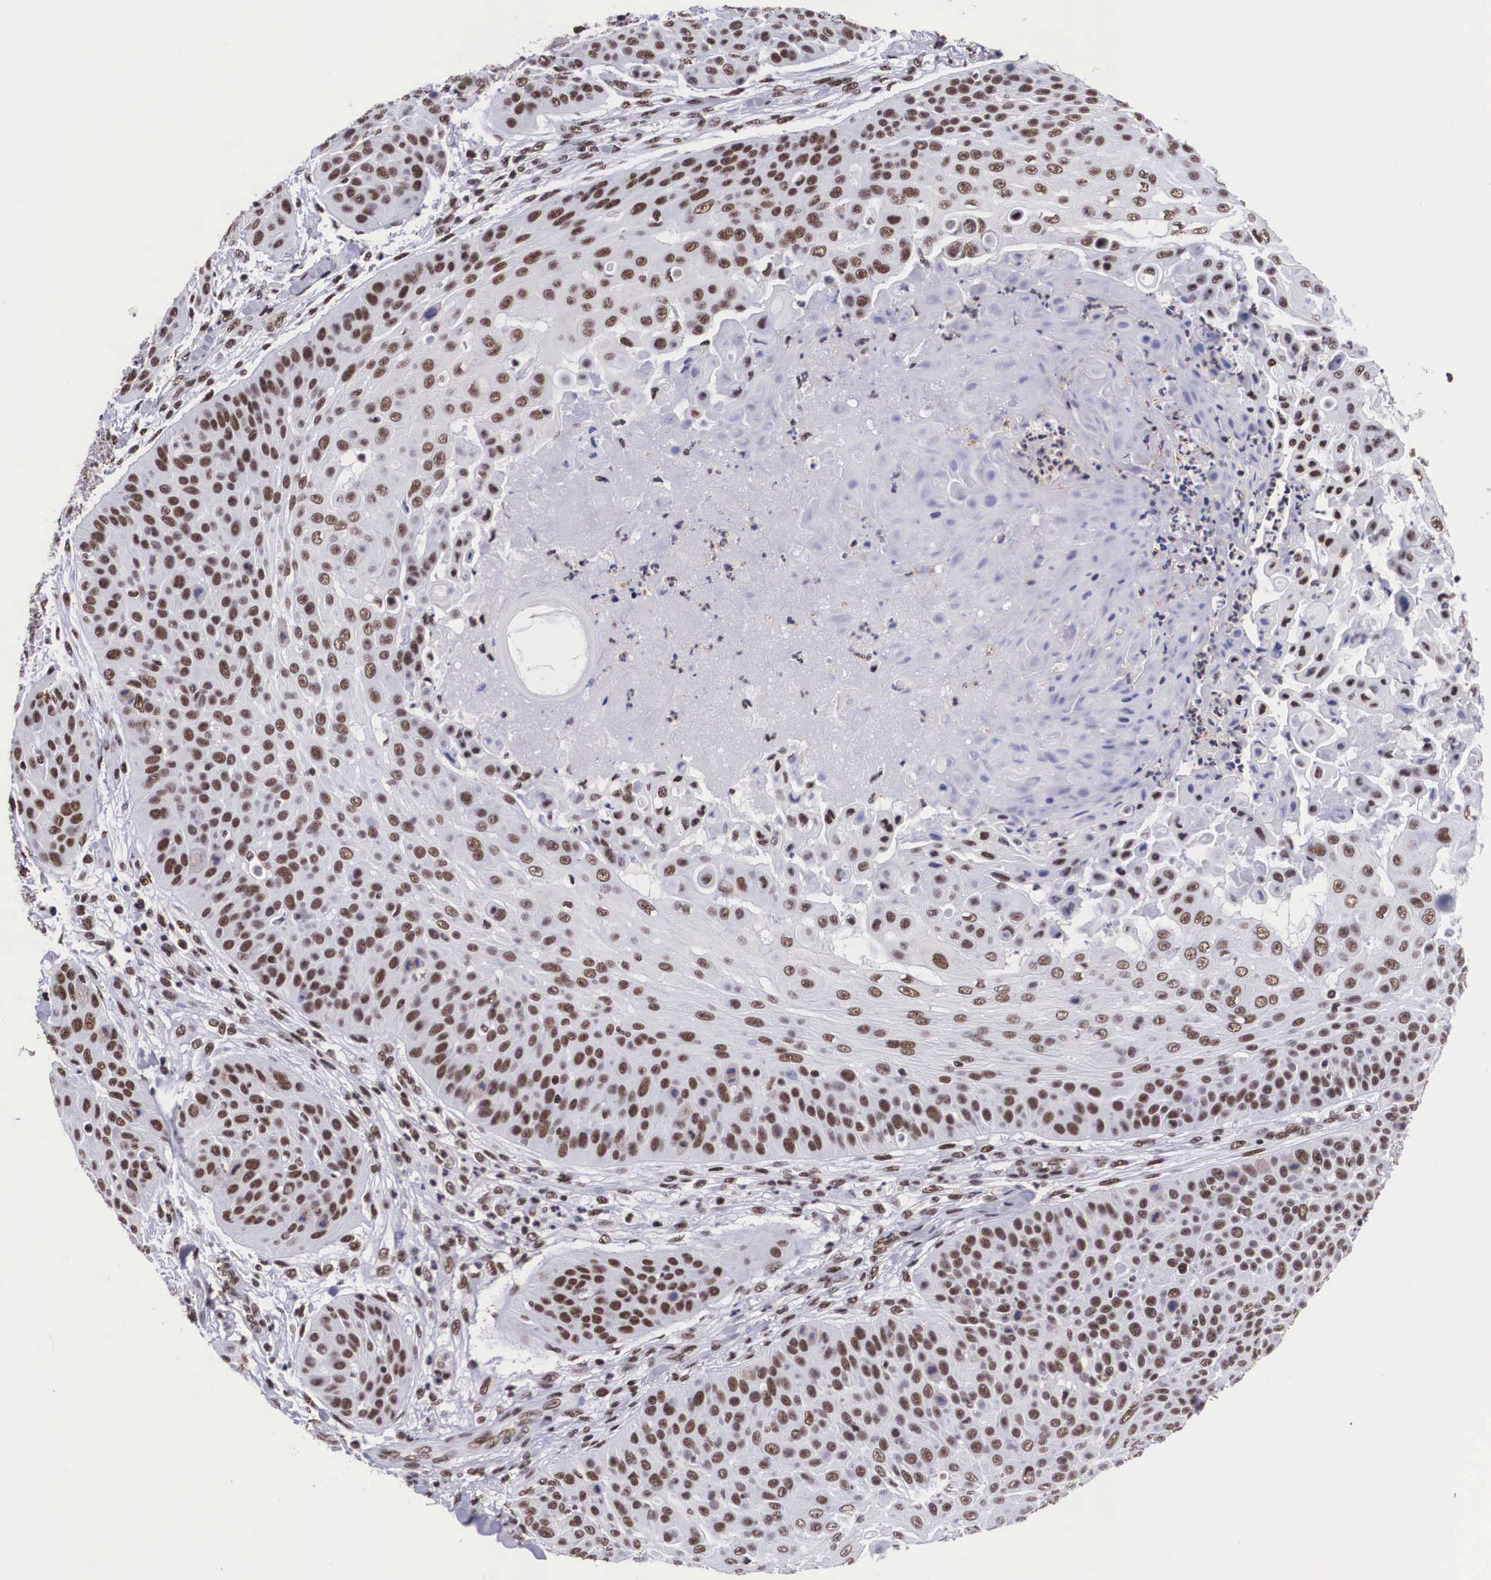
{"staining": {"intensity": "moderate", "quantity": ">75%", "location": "nuclear"}, "tissue": "skin cancer", "cell_type": "Tumor cells", "image_type": "cancer", "snomed": [{"axis": "morphology", "description": "Squamous cell carcinoma, NOS"}, {"axis": "topography", "description": "Skin"}], "caption": "Tumor cells reveal medium levels of moderate nuclear staining in approximately >75% of cells in skin squamous cell carcinoma.", "gene": "SF3A1", "patient": {"sex": "male", "age": 82}}